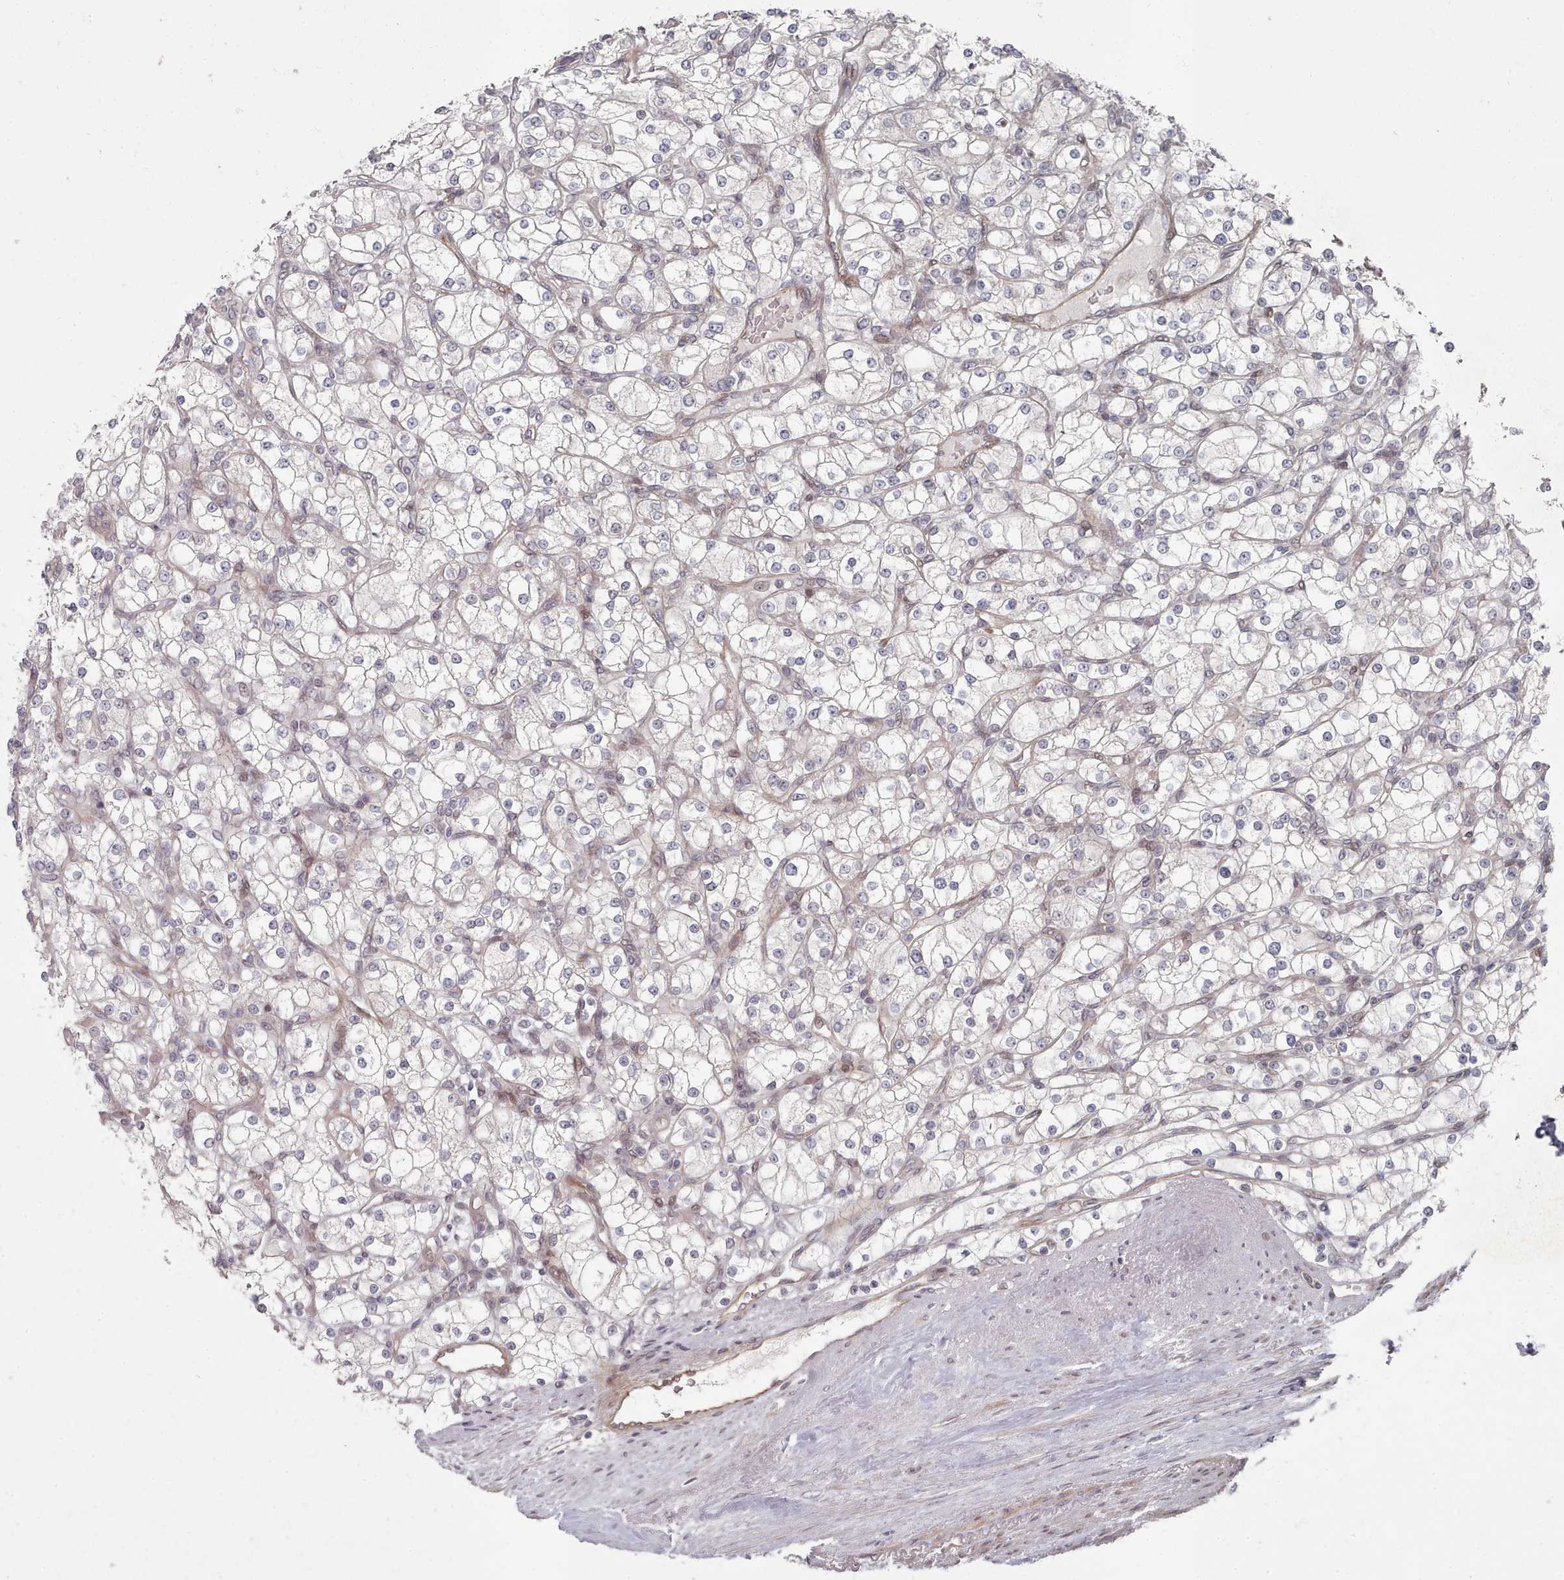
{"staining": {"intensity": "negative", "quantity": "none", "location": "none"}, "tissue": "renal cancer", "cell_type": "Tumor cells", "image_type": "cancer", "snomed": [{"axis": "morphology", "description": "Adenocarcinoma, NOS"}, {"axis": "topography", "description": "Kidney"}], "caption": "Immunohistochemistry photomicrograph of neoplastic tissue: renal cancer (adenocarcinoma) stained with DAB exhibits no significant protein staining in tumor cells.", "gene": "CPSF4", "patient": {"sex": "male", "age": 80}}